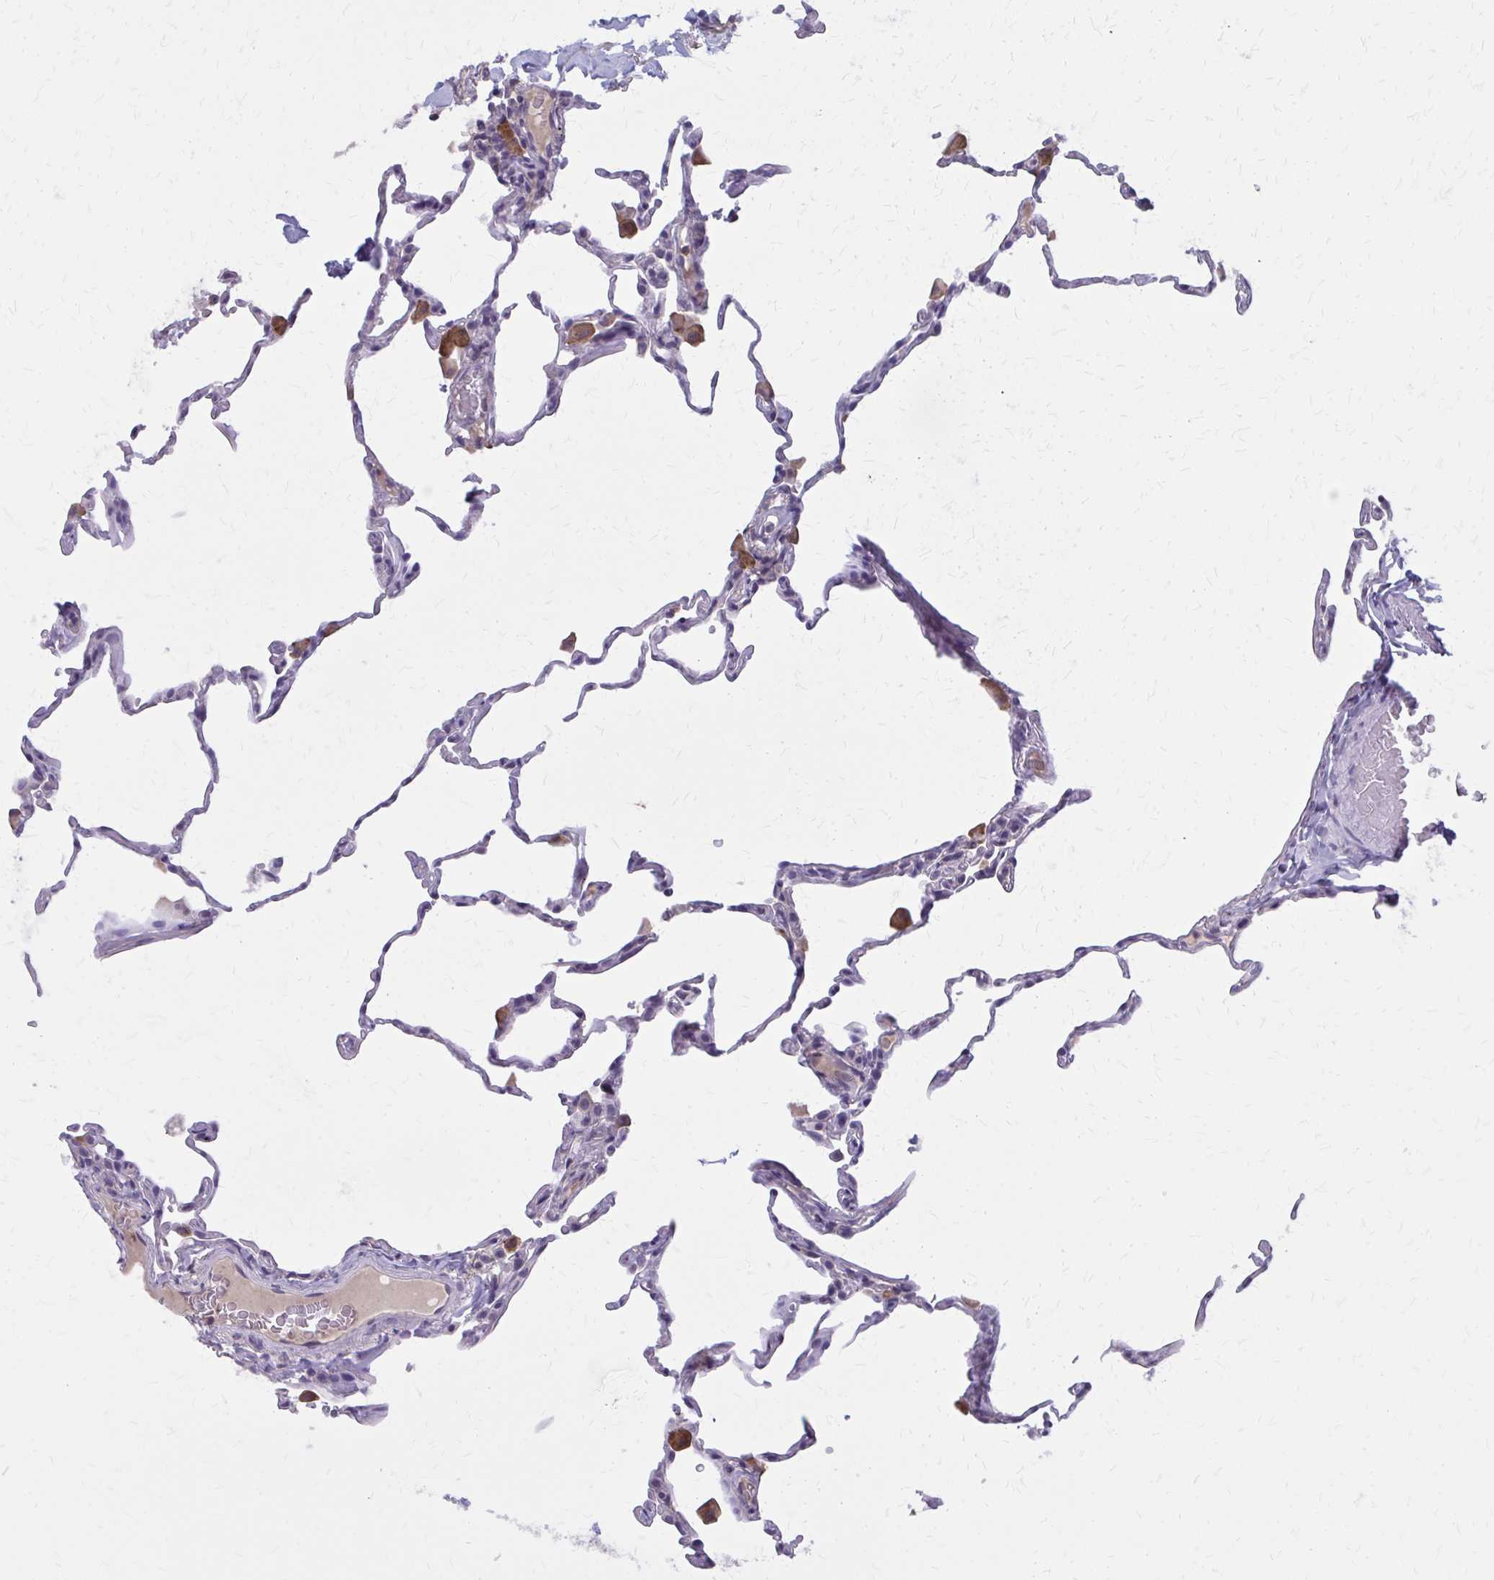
{"staining": {"intensity": "negative", "quantity": "none", "location": "none"}, "tissue": "lung", "cell_type": "Alveolar cells", "image_type": "normal", "snomed": [{"axis": "morphology", "description": "Normal tissue, NOS"}, {"axis": "topography", "description": "Lung"}], "caption": "IHC of benign human lung exhibits no expression in alveolar cells. The staining was performed using DAB to visualize the protein expression in brown, while the nuclei were stained in blue with hematoxylin (Magnification: 20x).", "gene": "OR4A47", "patient": {"sex": "female", "age": 57}}